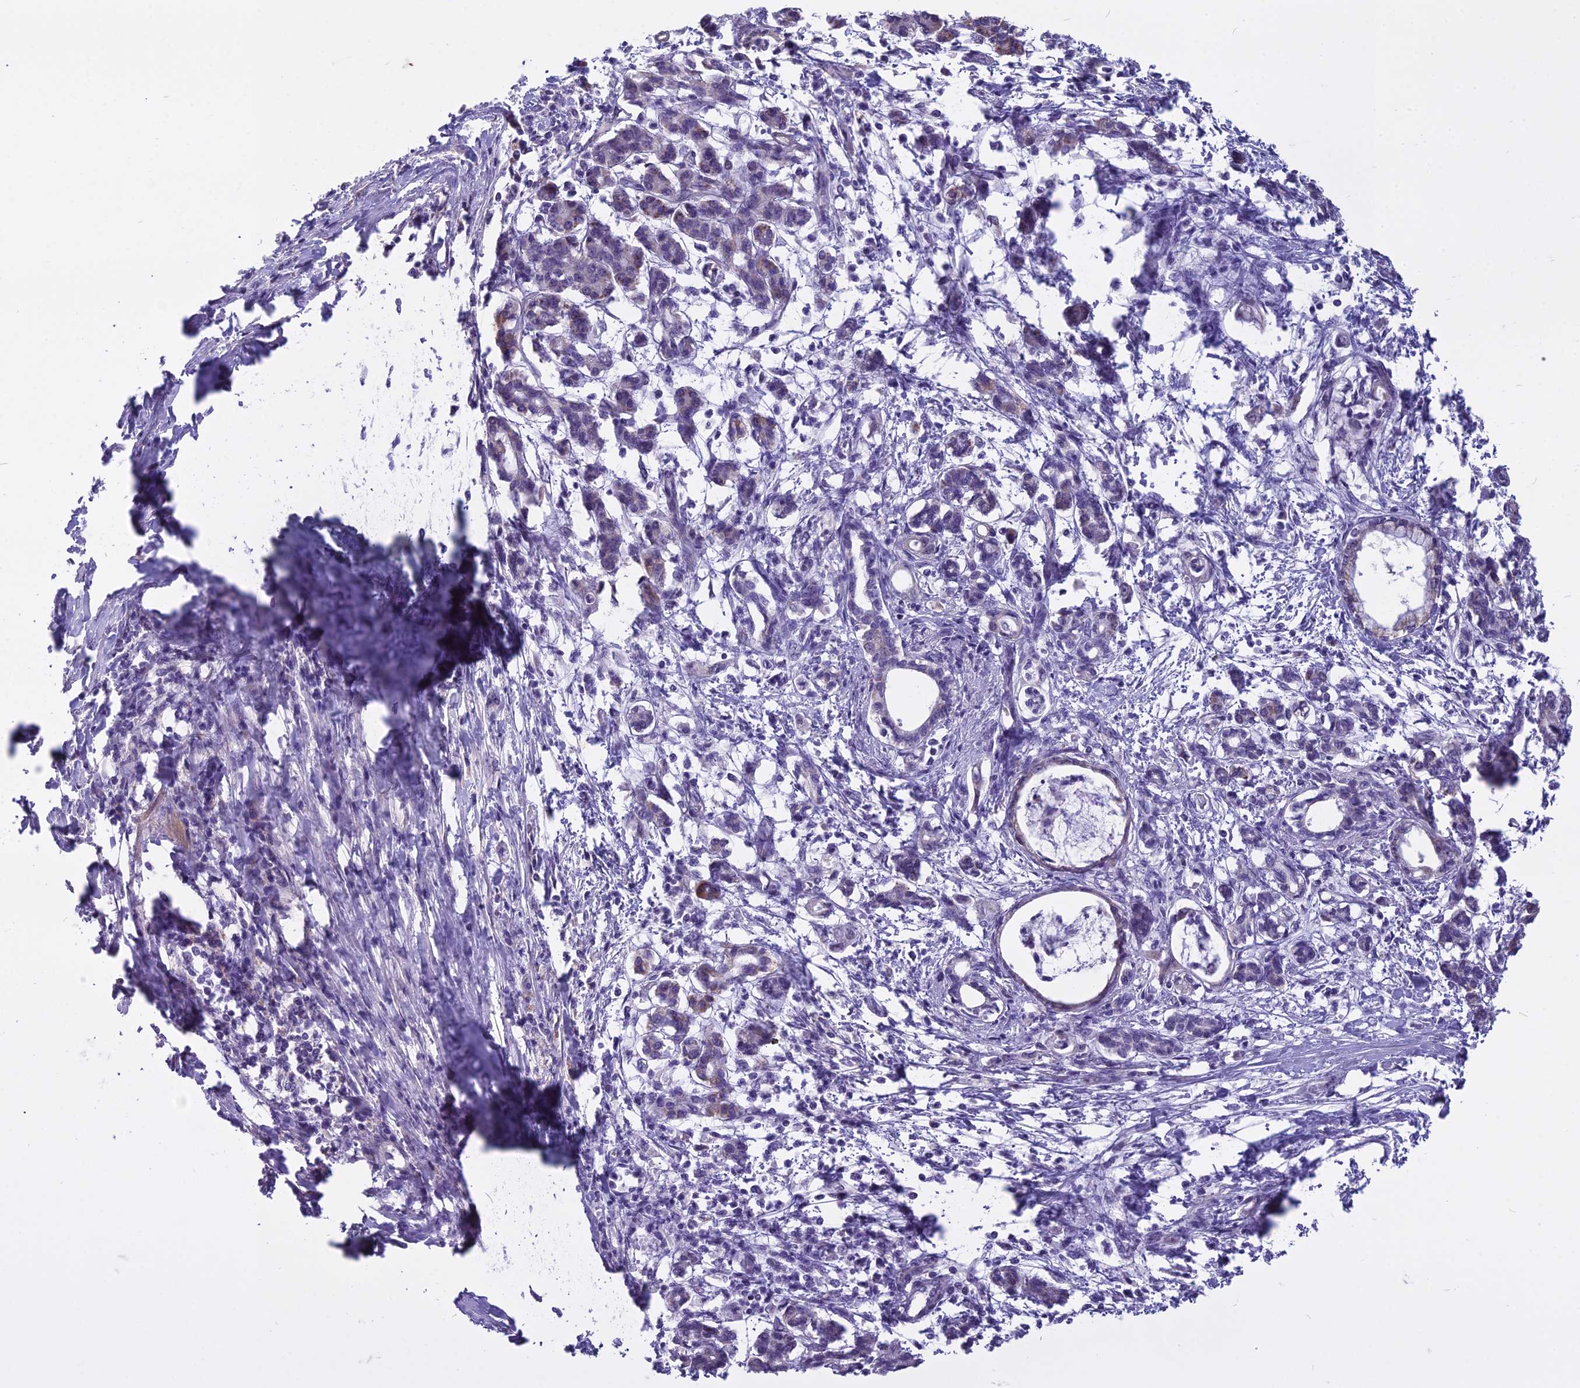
{"staining": {"intensity": "moderate", "quantity": "<25%", "location": "cytoplasmic/membranous"}, "tissue": "pancreatic cancer", "cell_type": "Tumor cells", "image_type": "cancer", "snomed": [{"axis": "morphology", "description": "Adenocarcinoma, NOS"}, {"axis": "topography", "description": "Pancreas"}], "caption": "This histopathology image reveals immunohistochemistry (IHC) staining of human pancreatic cancer, with low moderate cytoplasmic/membranous expression in about <25% of tumor cells.", "gene": "DUS2", "patient": {"sex": "female", "age": 55}}